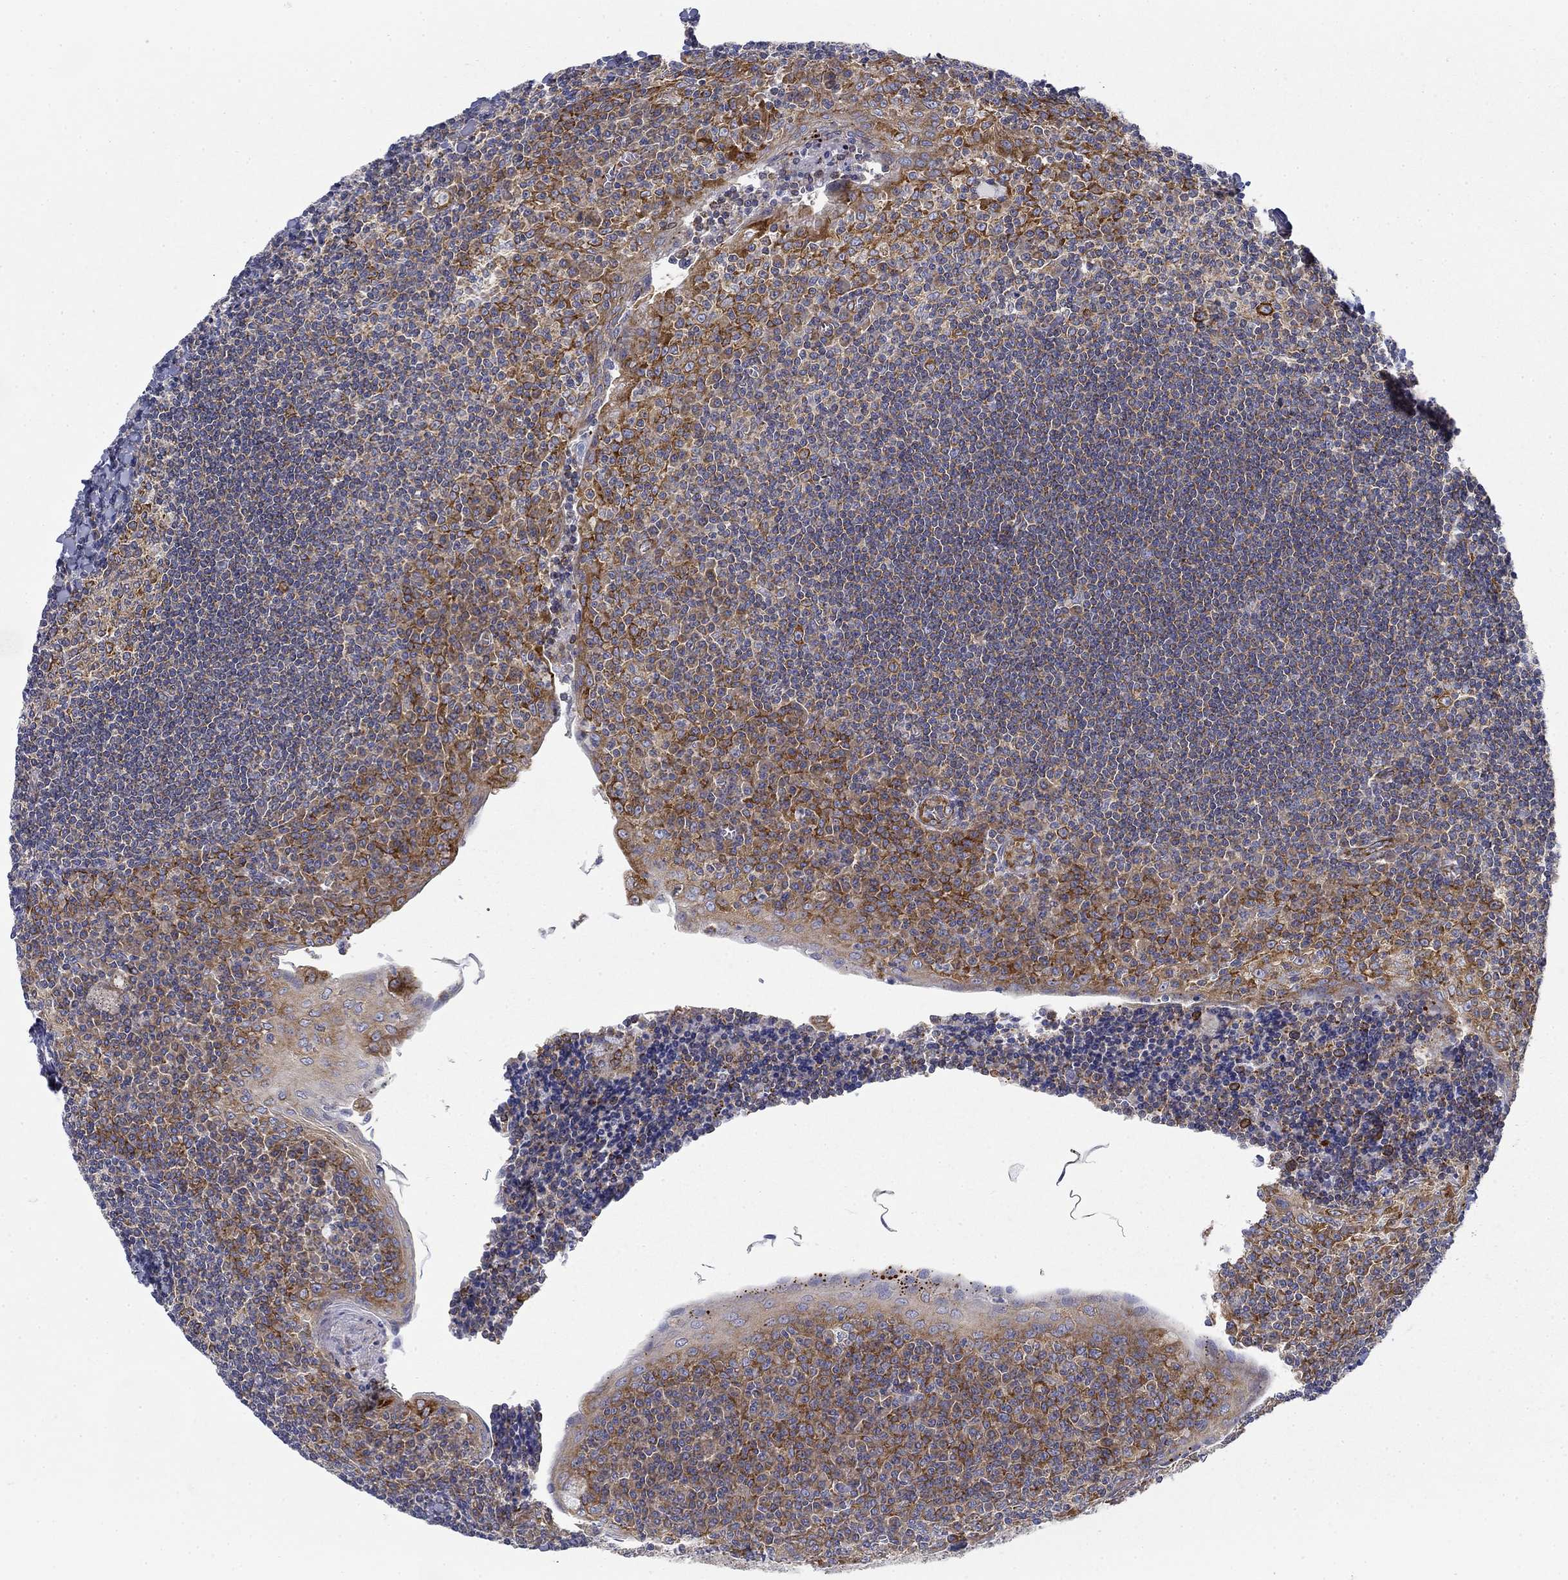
{"staining": {"intensity": "moderate", "quantity": "<25%", "location": "cytoplasmic/membranous"}, "tissue": "tonsil", "cell_type": "Germinal center cells", "image_type": "normal", "snomed": [{"axis": "morphology", "description": "Normal tissue, NOS"}, {"axis": "topography", "description": "Tonsil"}], "caption": "Protein analysis of benign tonsil demonstrates moderate cytoplasmic/membranous staining in about <25% of germinal center cells. (DAB (3,3'-diaminobenzidine) IHC with brightfield microscopy, high magnification).", "gene": "FXR1", "patient": {"sex": "female", "age": 12}}